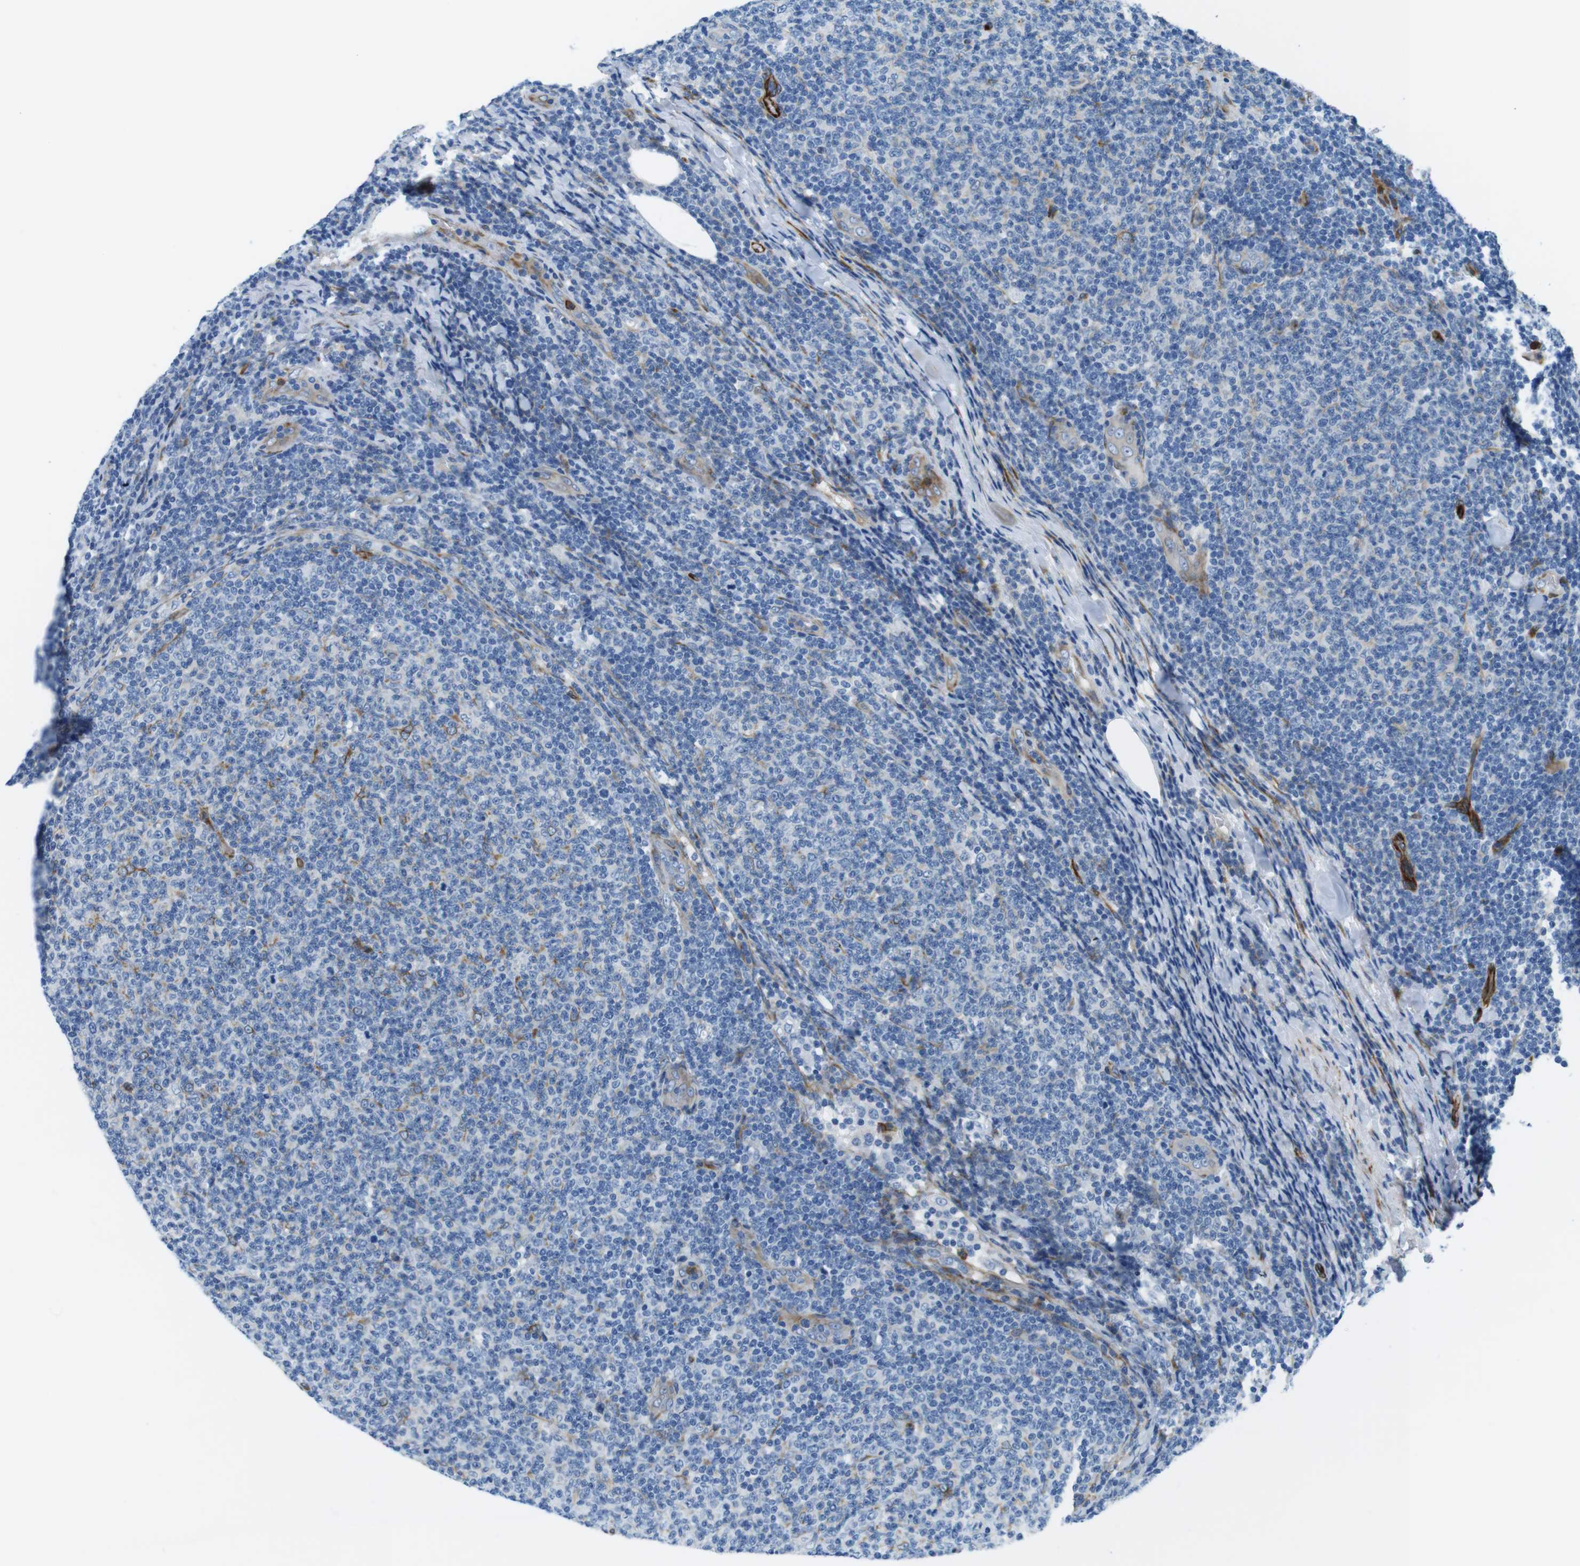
{"staining": {"intensity": "negative", "quantity": "none", "location": "none"}, "tissue": "lymphoma", "cell_type": "Tumor cells", "image_type": "cancer", "snomed": [{"axis": "morphology", "description": "Malignant lymphoma, non-Hodgkin's type, Low grade"}, {"axis": "topography", "description": "Lymph node"}], "caption": "DAB immunohistochemical staining of lymphoma displays no significant expression in tumor cells.", "gene": "EMP2", "patient": {"sex": "male", "age": 66}}